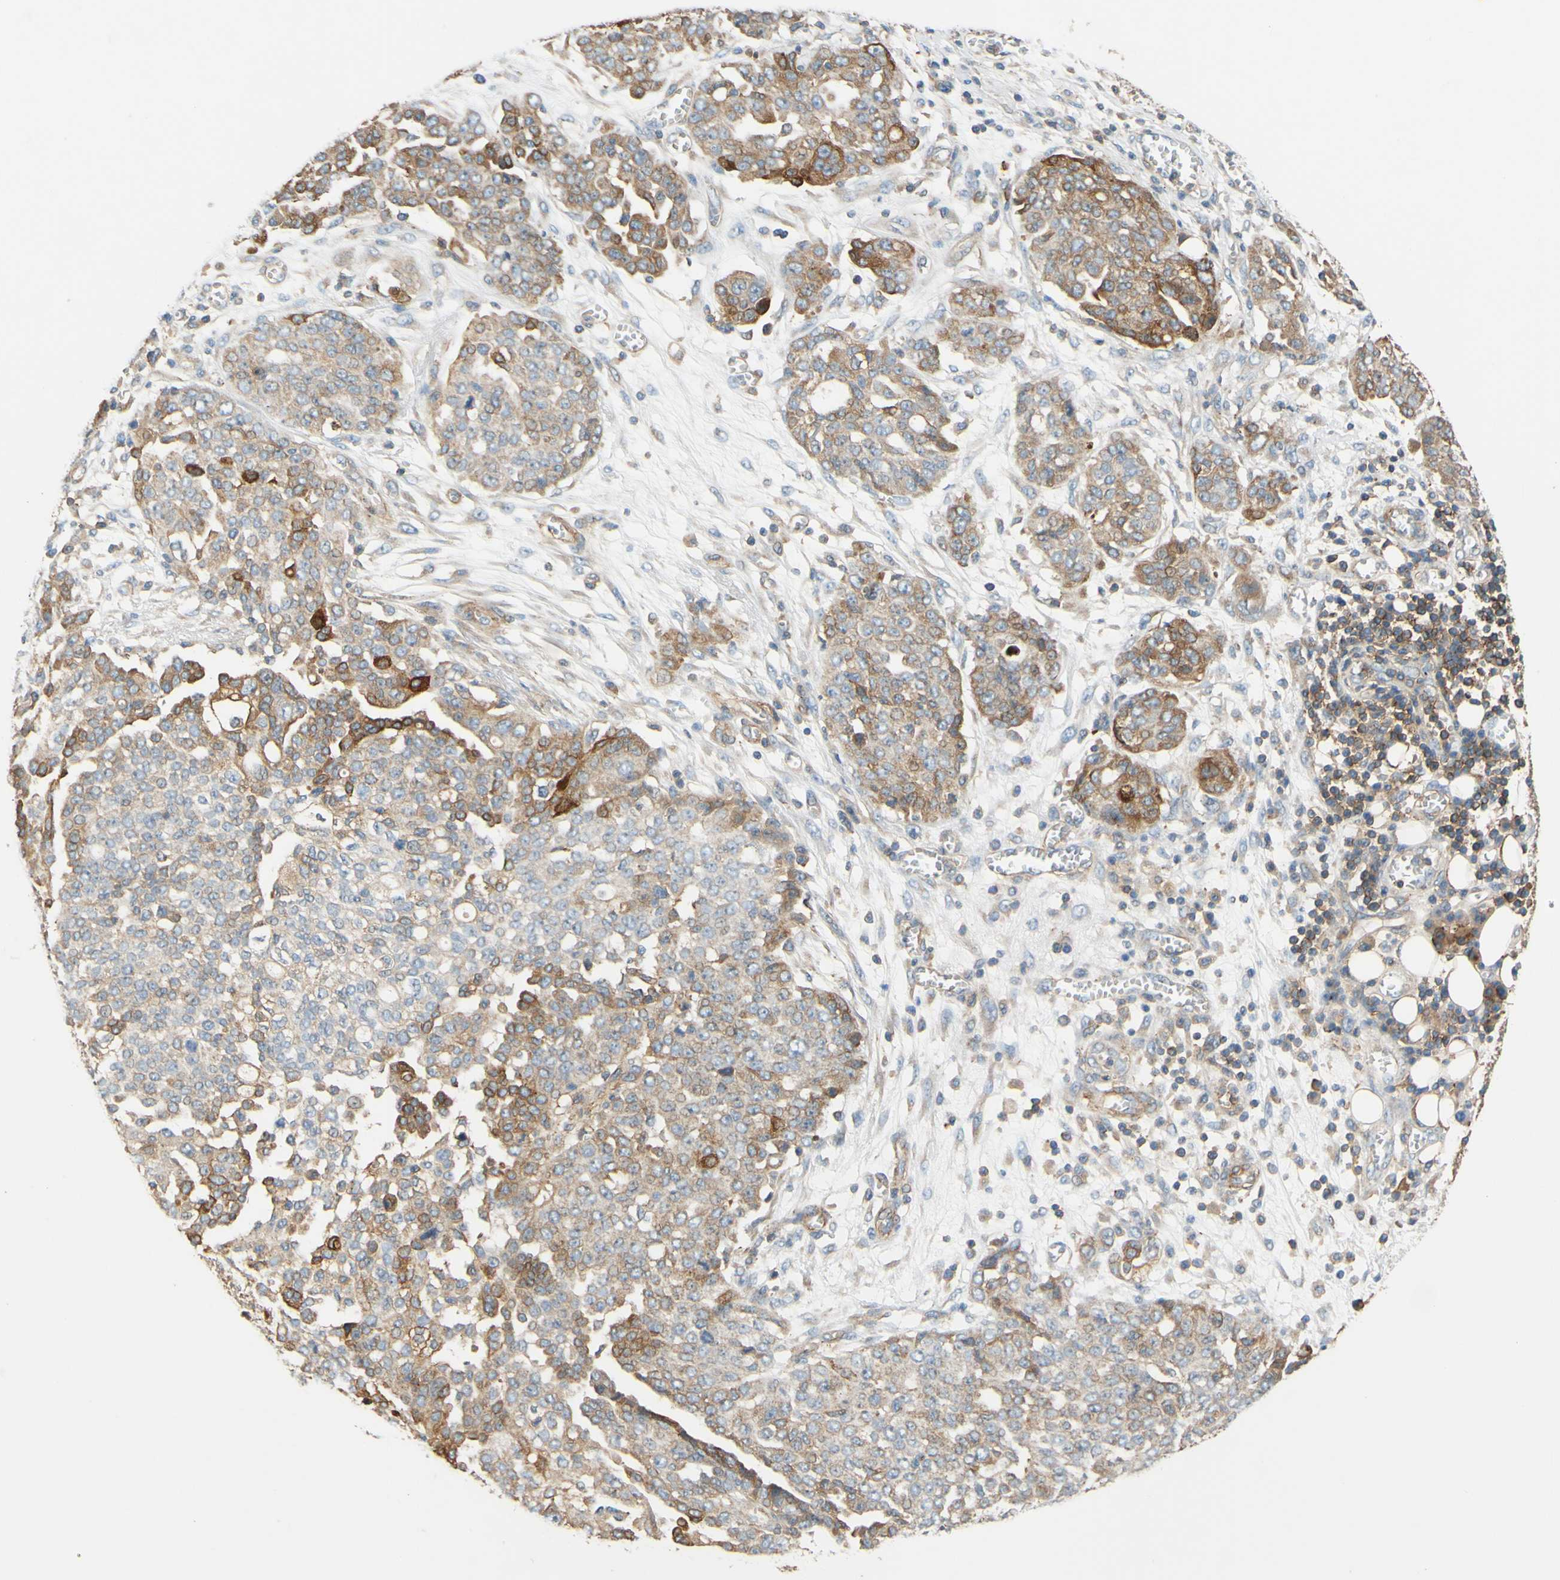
{"staining": {"intensity": "weak", "quantity": ">75%", "location": "cytoplasmic/membranous"}, "tissue": "ovarian cancer", "cell_type": "Tumor cells", "image_type": "cancer", "snomed": [{"axis": "morphology", "description": "Cystadenocarcinoma, serous, NOS"}, {"axis": "topography", "description": "Soft tissue"}, {"axis": "topography", "description": "Ovary"}], "caption": "This micrograph displays immunohistochemistry staining of ovarian serous cystadenocarcinoma, with low weak cytoplasmic/membranous expression in approximately >75% of tumor cells.", "gene": "POR", "patient": {"sex": "female", "age": 57}}